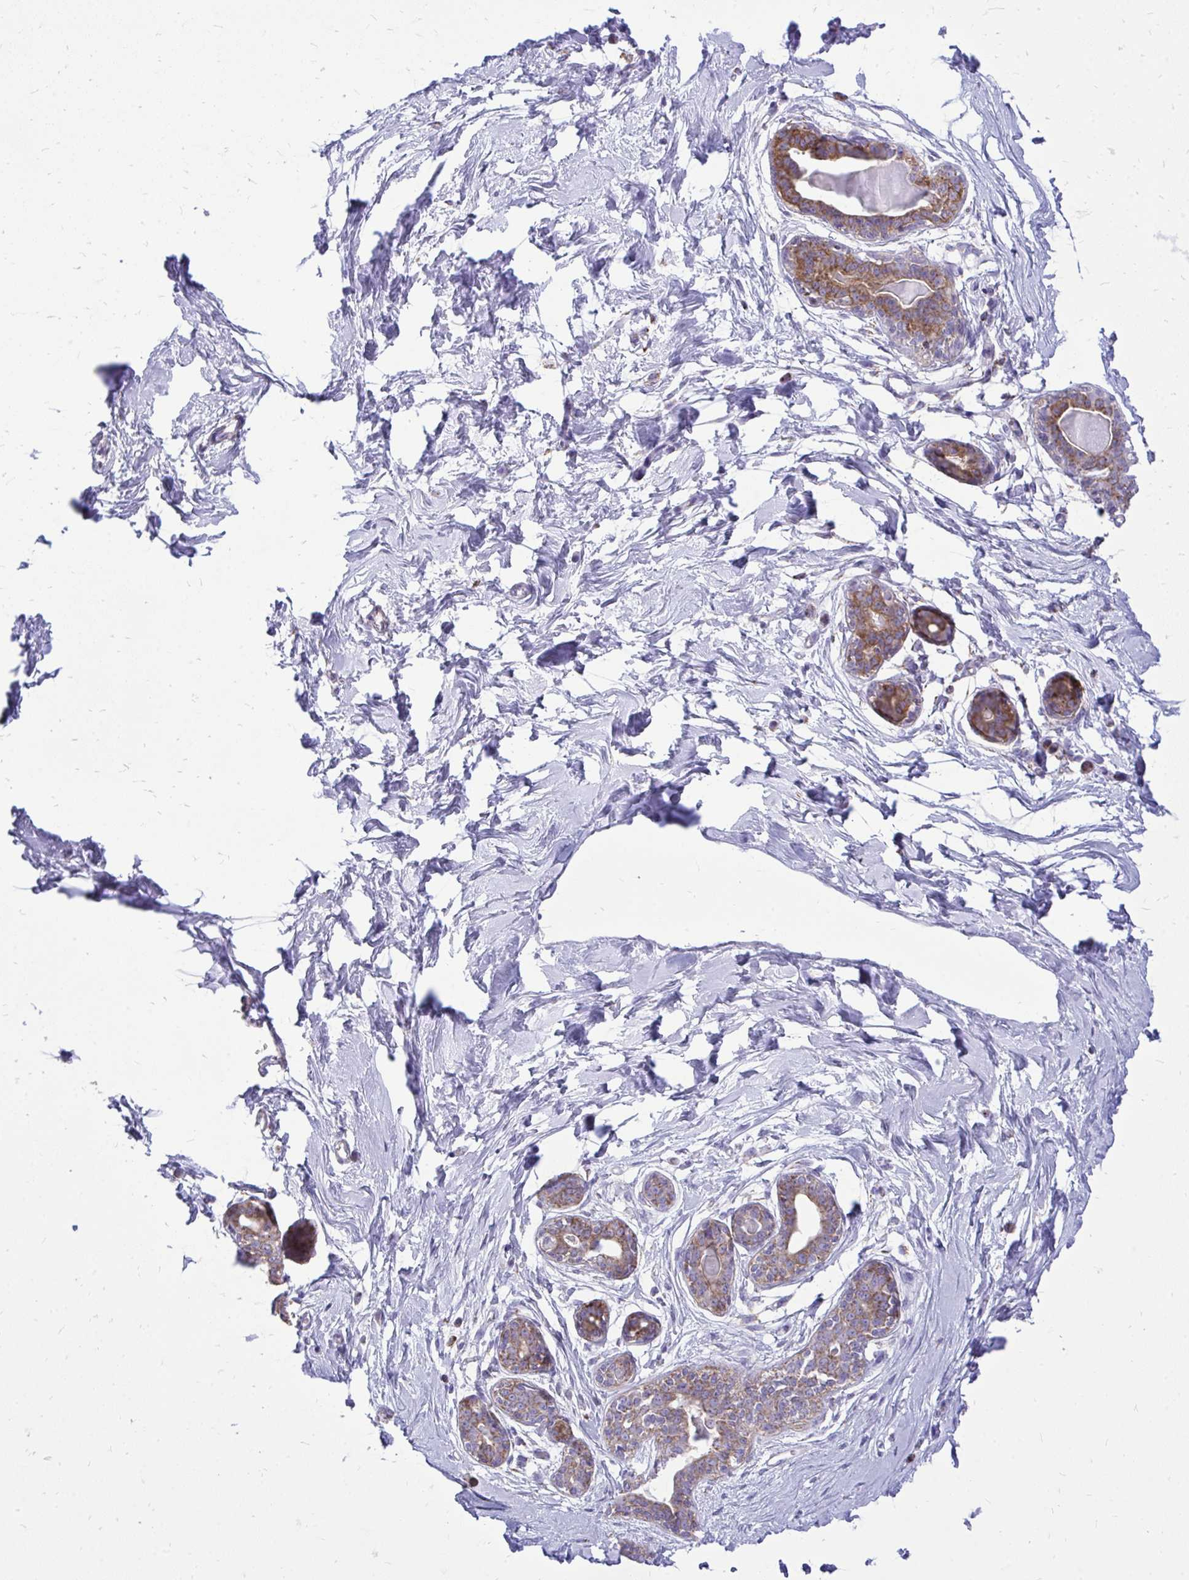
{"staining": {"intensity": "negative", "quantity": "none", "location": "none"}, "tissue": "breast", "cell_type": "Adipocytes", "image_type": "normal", "snomed": [{"axis": "morphology", "description": "Normal tissue, NOS"}, {"axis": "topography", "description": "Breast"}], "caption": "A high-resolution photomicrograph shows IHC staining of normal breast, which demonstrates no significant positivity in adipocytes. The staining is performed using DAB brown chromogen with nuclei counter-stained in using hematoxylin.", "gene": "SPTBN2", "patient": {"sex": "female", "age": 45}}